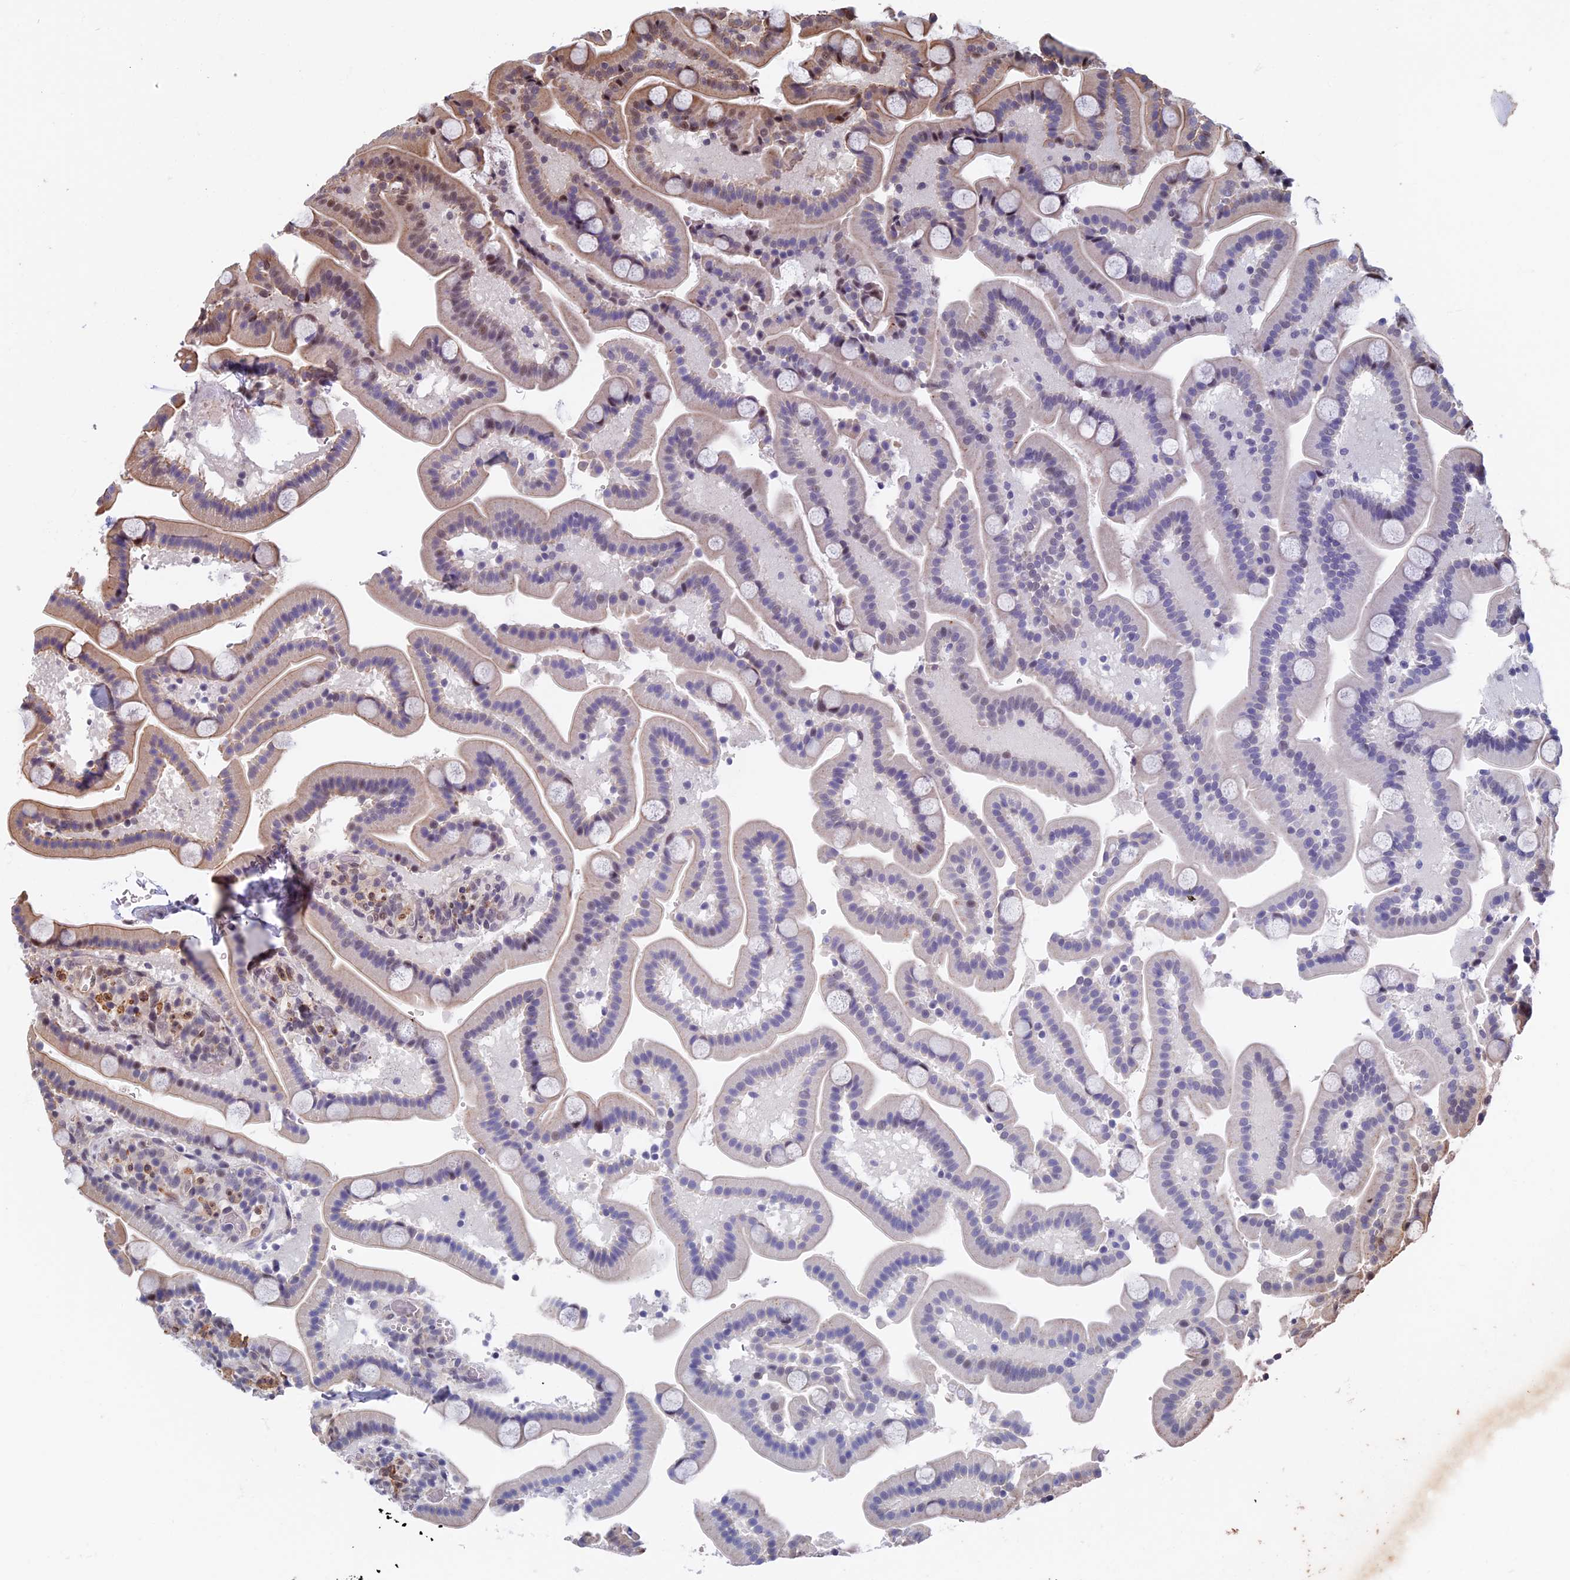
{"staining": {"intensity": "moderate", "quantity": "<25%", "location": "cytoplasmic/membranous,nuclear"}, "tissue": "duodenum", "cell_type": "Glandular cells", "image_type": "normal", "snomed": [{"axis": "morphology", "description": "Normal tissue, NOS"}, {"axis": "topography", "description": "Duodenum"}], "caption": "An IHC photomicrograph of benign tissue is shown. Protein staining in brown highlights moderate cytoplasmic/membranous,nuclear positivity in duodenum within glandular cells.", "gene": "CTDP1", "patient": {"sex": "male", "age": 55}}